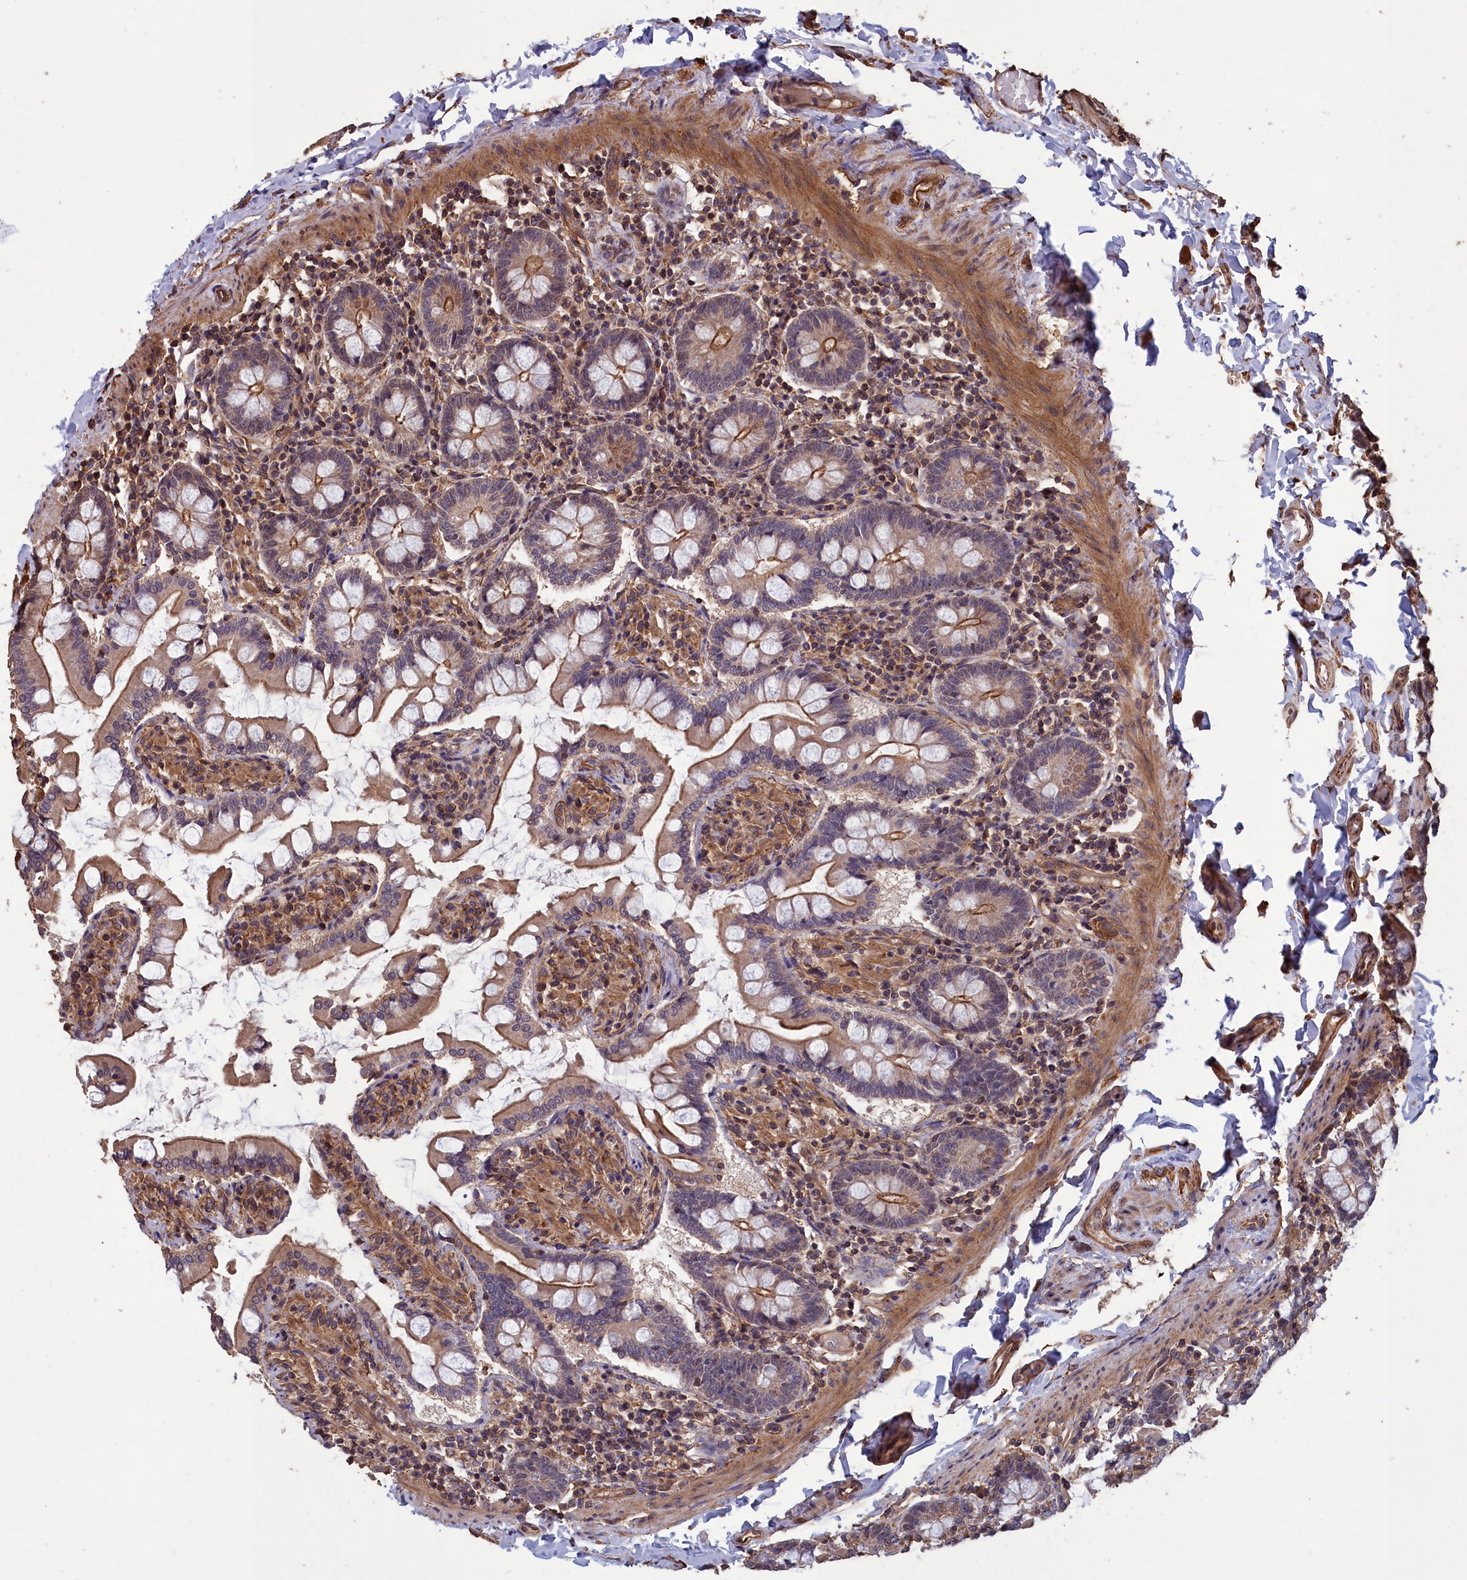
{"staining": {"intensity": "moderate", "quantity": "25%-75%", "location": "cytoplasmic/membranous"}, "tissue": "small intestine", "cell_type": "Glandular cells", "image_type": "normal", "snomed": [{"axis": "morphology", "description": "Normal tissue, NOS"}, {"axis": "topography", "description": "Small intestine"}], "caption": "Immunohistochemistry of normal human small intestine displays medium levels of moderate cytoplasmic/membranous positivity in about 25%-75% of glandular cells.", "gene": "DAPK3", "patient": {"sex": "male", "age": 41}}